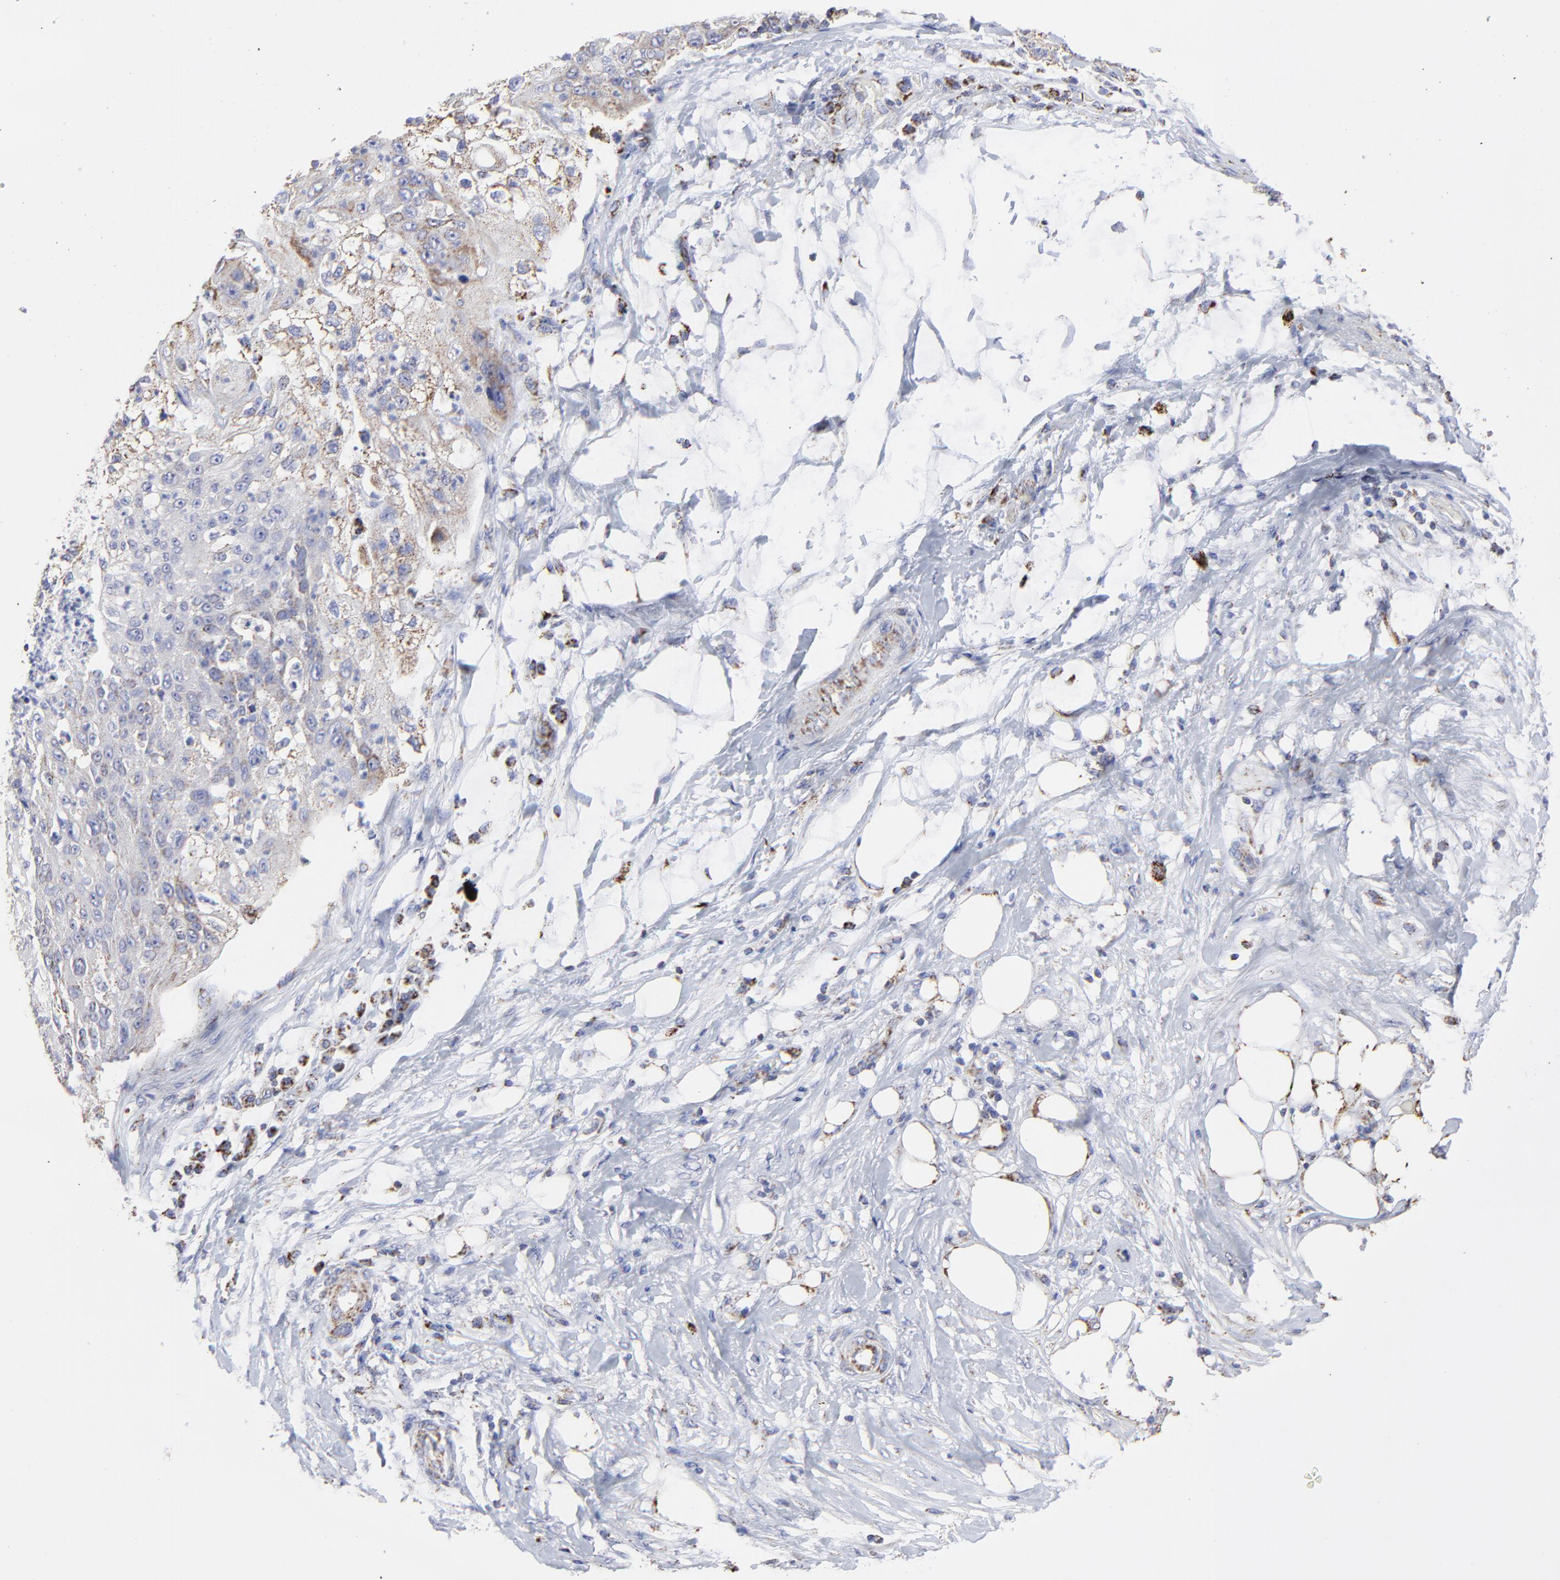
{"staining": {"intensity": "weak", "quantity": "<25%", "location": "cytoplasmic/membranous"}, "tissue": "lung cancer", "cell_type": "Tumor cells", "image_type": "cancer", "snomed": [{"axis": "morphology", "description": "Inflammation, NOS"}, {"axis": "morphology", "description": "Squamous cell carcinoma, NOS"}, {"axis": "topography", "description": "Lymph node"}, {"axis": "topography", "description": "Soft tissue"}, {"axis": "topography", "description": "Lung"}], "caption": "Immunohistochemistry of squamous cell carcinoma (lung) displays no positivity in tumor cells.", "gene": "PINK1", "patient": {"sex": "male", "age": 66}}